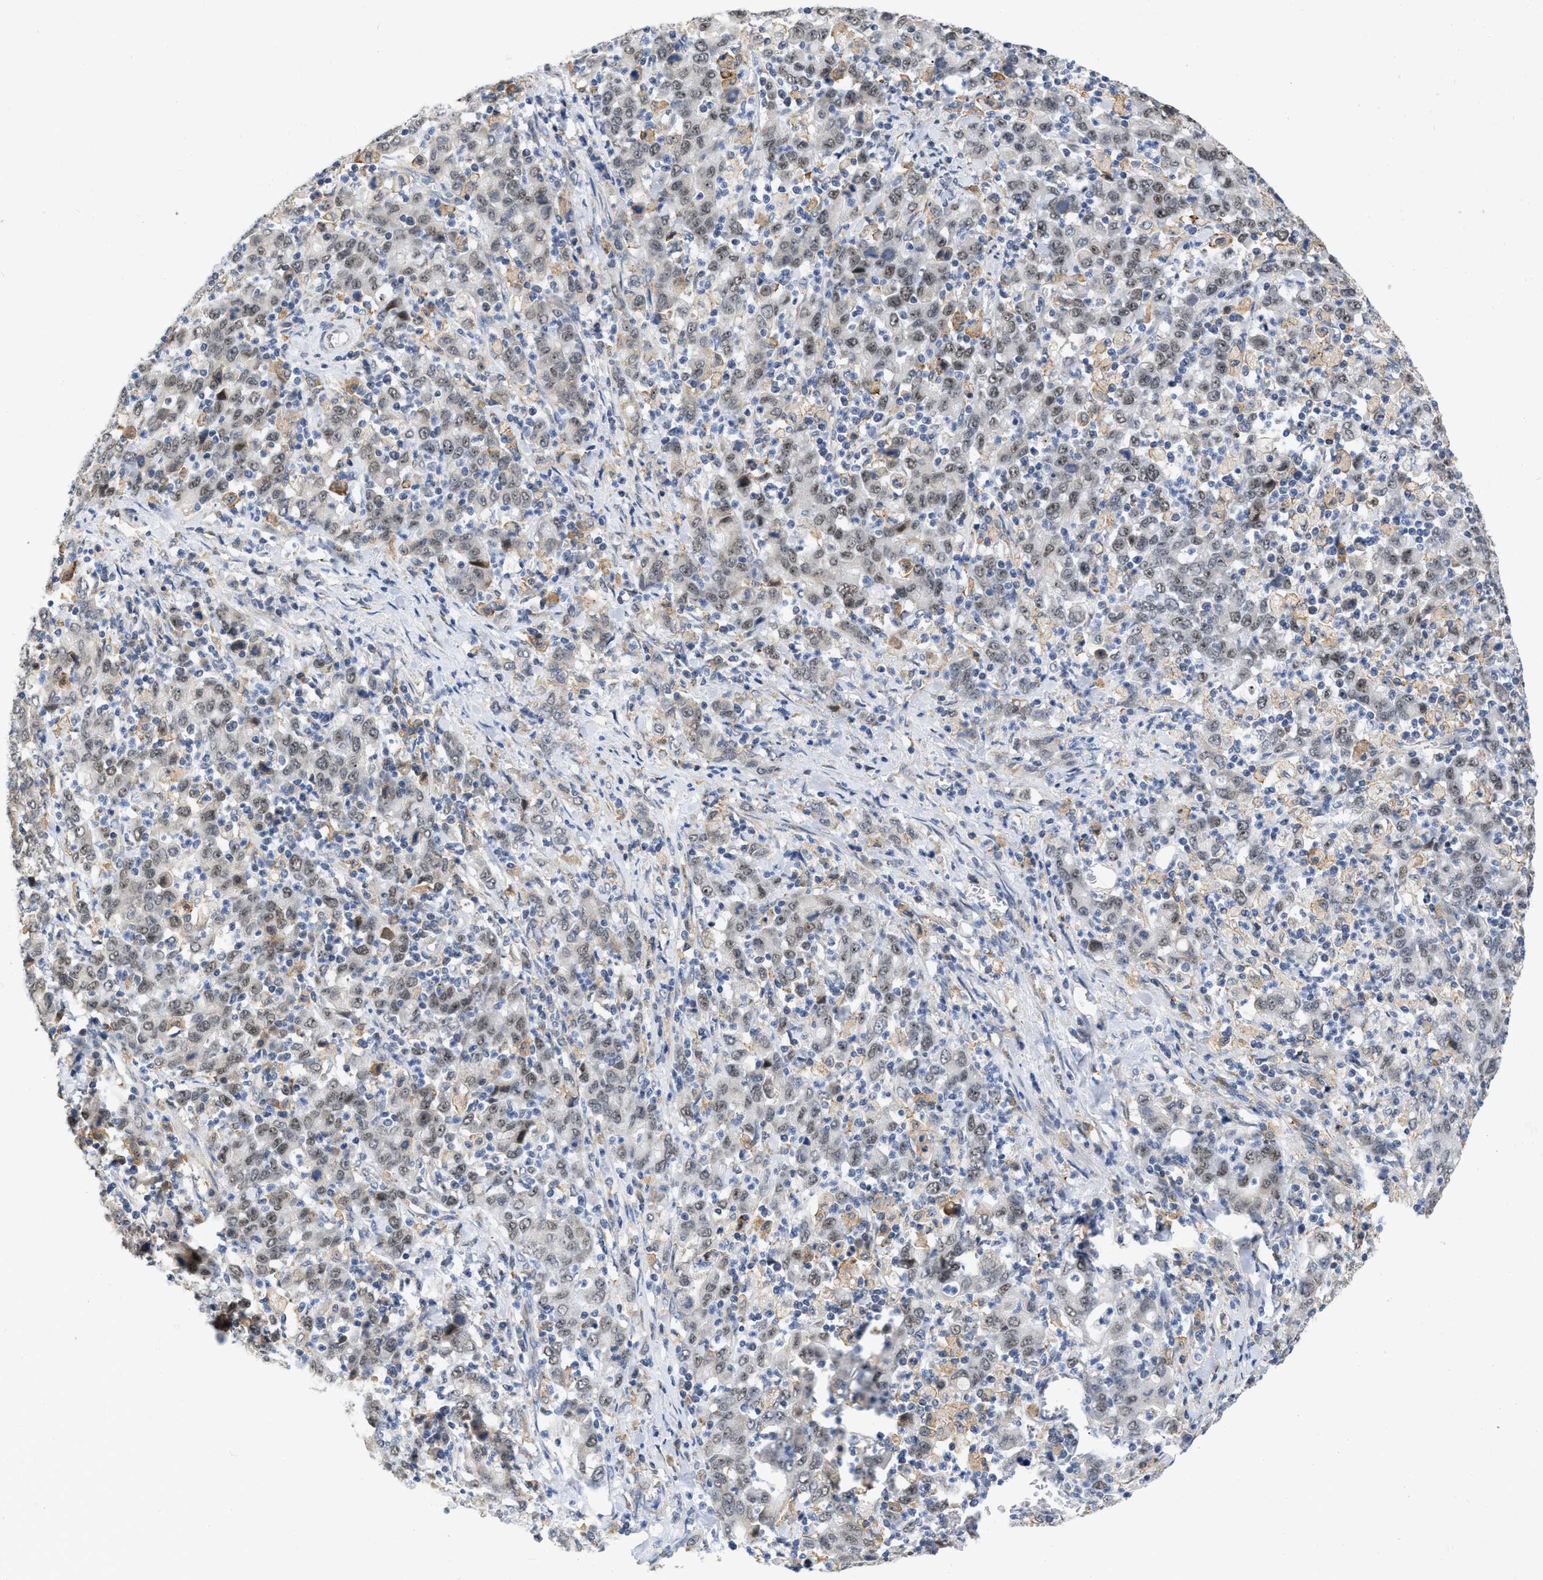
{"staining": {"intensity": "moderate", "quantity": "25%-75%", "location": "nuclear"}, "tissue": "stomach cancer", "cell_type": "Tumor cells", "image_type": "cancer", "snomed": [{"axis": "morphology", "description": "Adenocarcinoma, NOS"}, {"axis": "topography", "description": "Stomach, upper"}], "caption": "Stomach adenocarcinoma stained with a brown dye demonstrates moderate nuclear positive expression in approximately 25%-75% of tumor cells.", "gene": "ELAC2", "patient": {"sex": "male", "age": 69}}